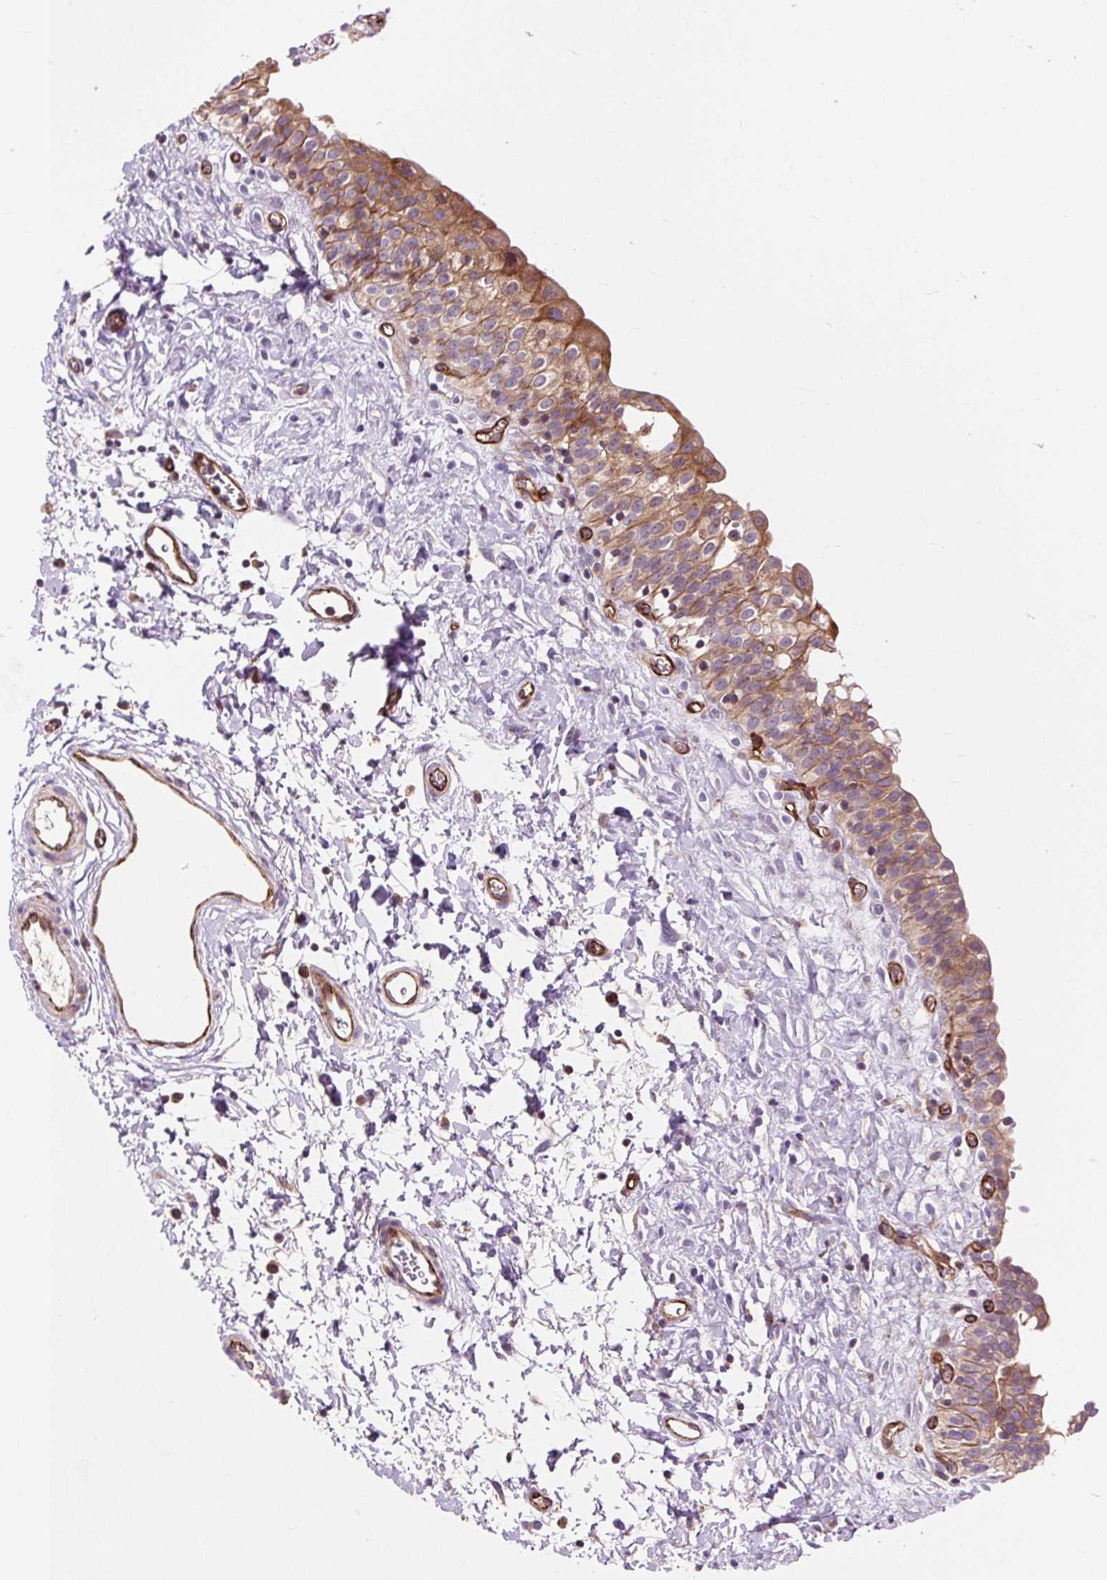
{"staining": {"intensity": "moderate", "quantity": "25%-75%", "location": "cytoplasmic/membranous"}, "tissue": "urinary bladder", "cell_type": "Urothelial cells", "image_type": "normal", "snomed": [{"axis": "morphology", "description": "Normal tissue, NOS"}, {"axis": "topography", "description": "Urinary bladder"}], "caption": "This is an image of IHC staining of normal urinary bladder, which shows moderate positivity in the cytoplasmic/membranous of urothelial cells.", "gene": "PCDHGB3", "patient": {"sex": "male", "age": 51}}